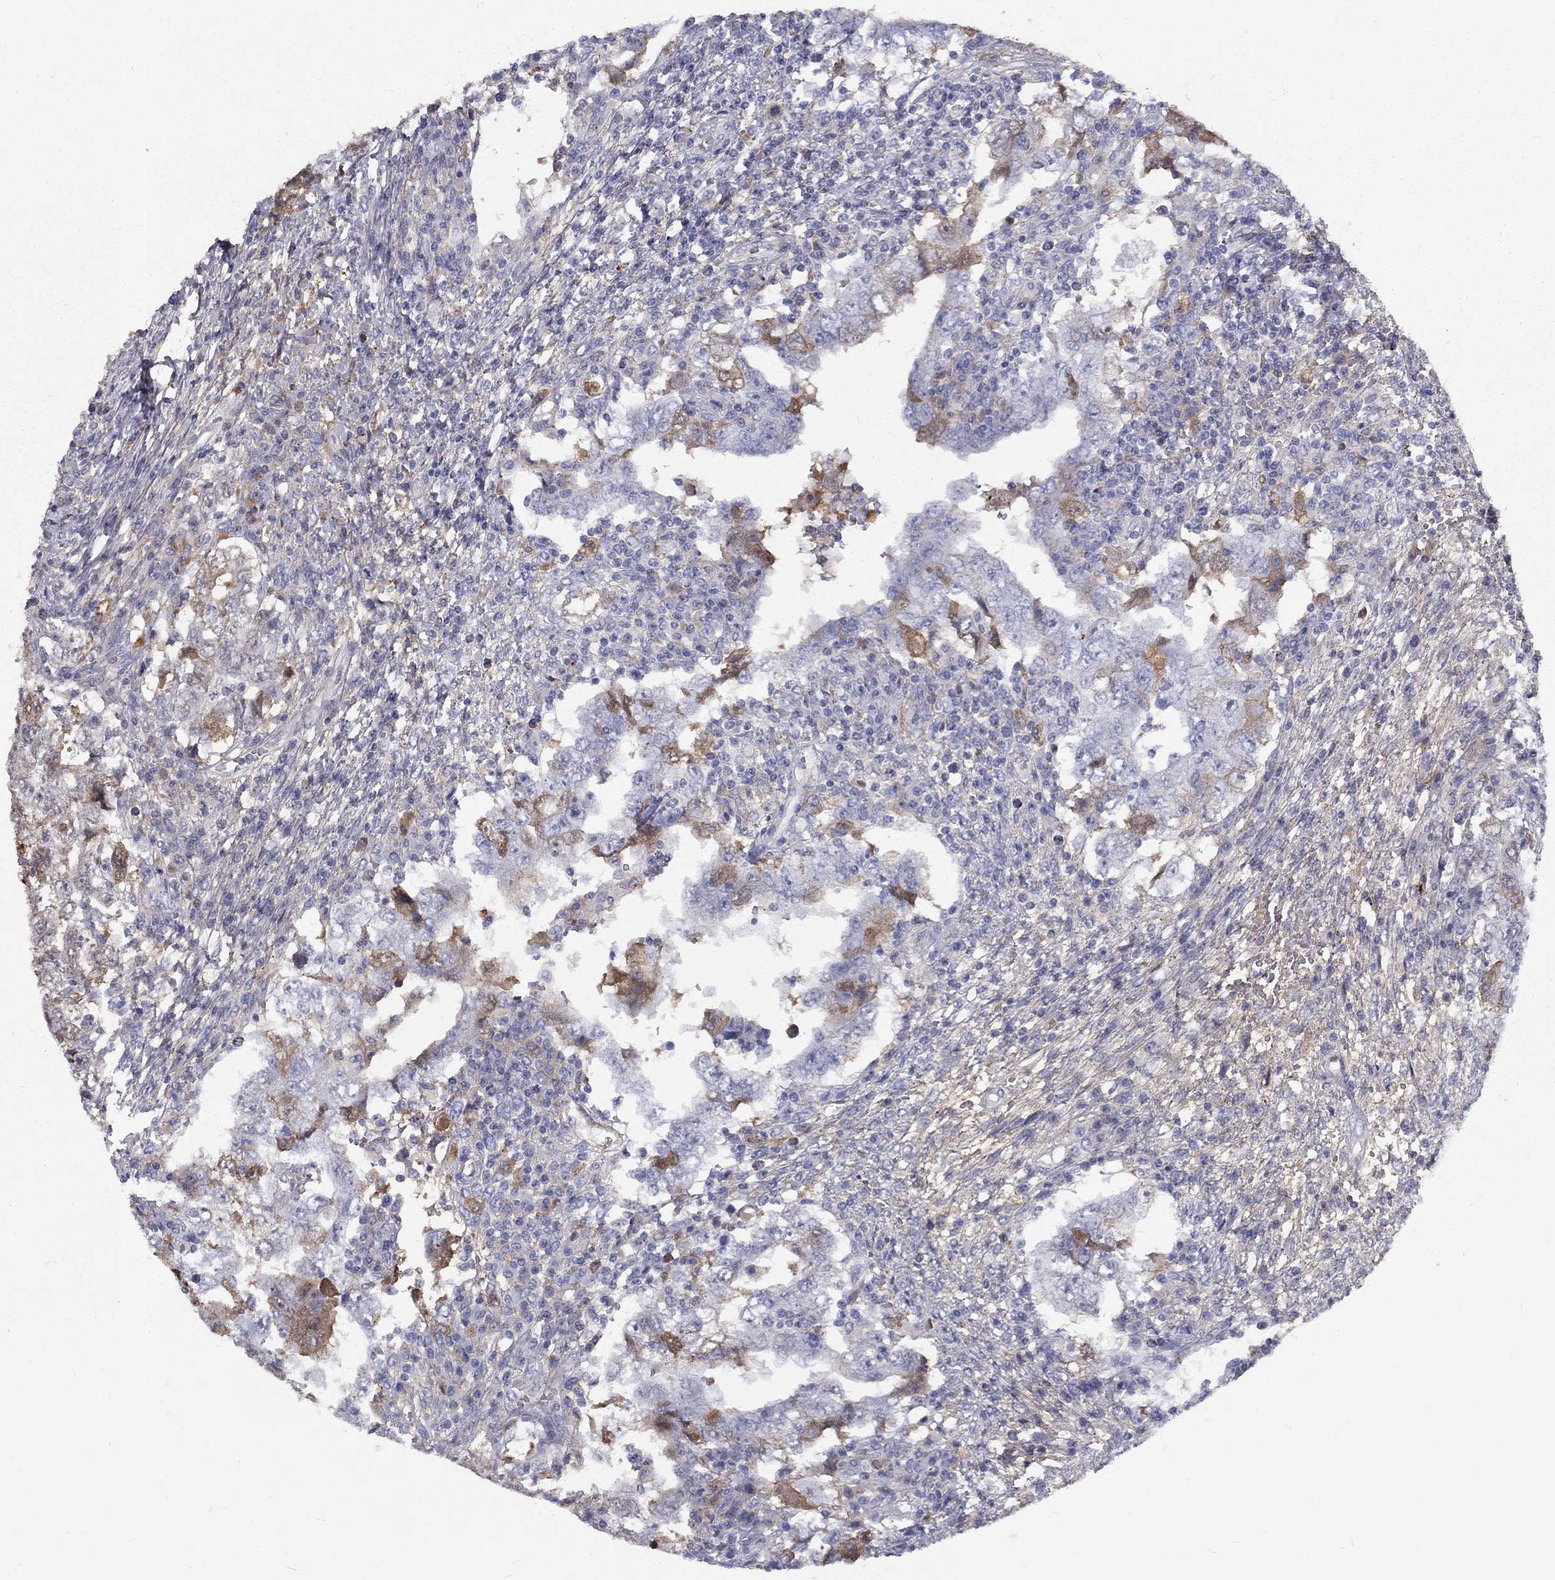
{"staining": {"intensity": "moderate", "quantity": "<25%", "location": "cytoplasmic/membranous"}, "tissue": "testis cancer", "cell_type": "Tumor cells", "image_type": "cancer", "snomed": [{"axis": "morphology", "description": "Carcinoma, Embryonal, NOS"}, {"axis": "topography", "description": "Testis"}], "caption": "Immunohistochemistry (IHC) of testis embryonal carcinoma displays low levels of moderate cytoplasmic/membranous positivity in approximately <25% of tumor cells.", "gene": "EPDR1", "patient": {"sex": "male", "age": 26}}